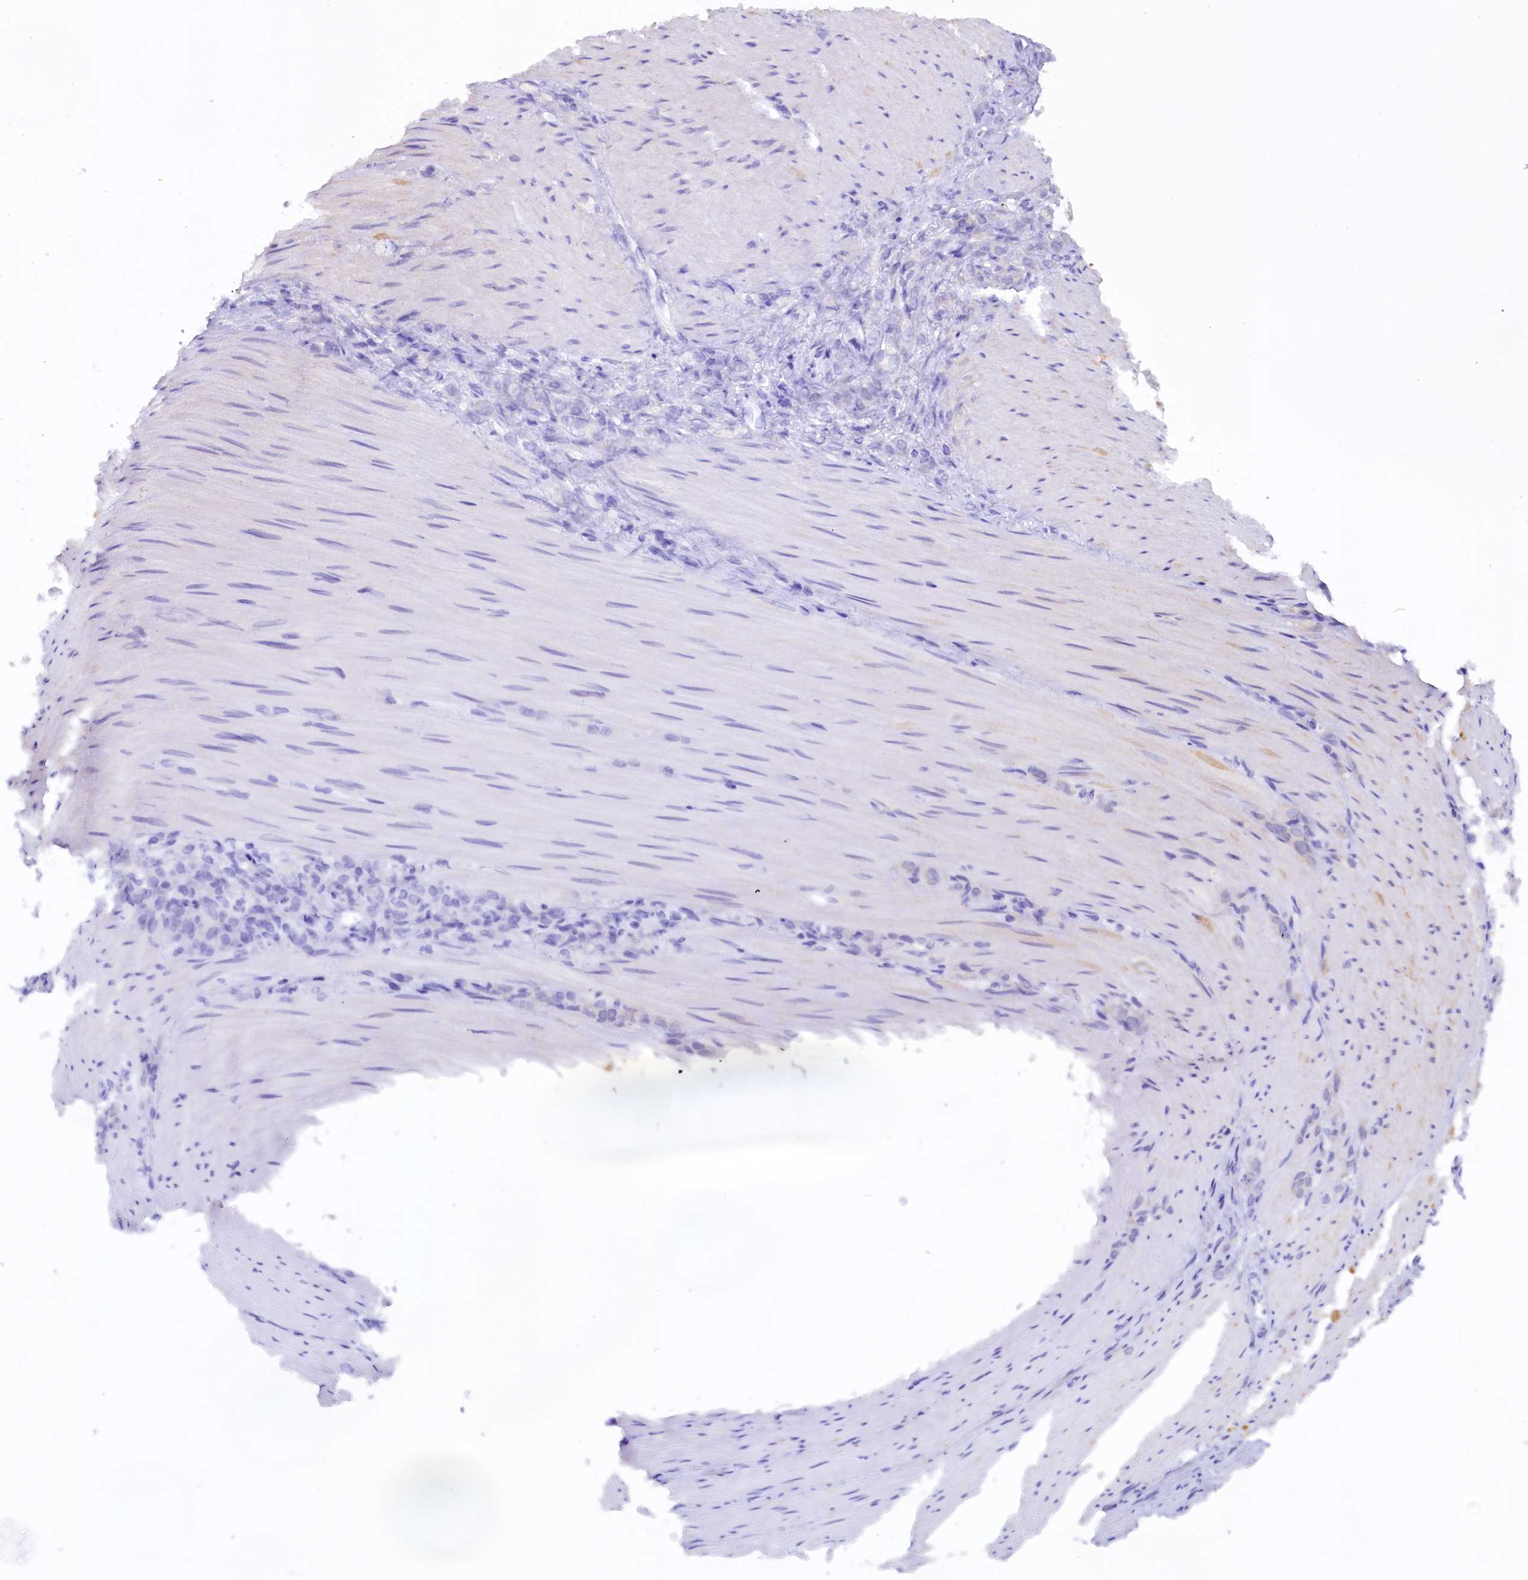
{"staining": {"intensity": "weak", "quantity": "<25%", "location": "cytoplasmic/membranous"}, "tissue": "stomach cancer", "cell_type": "Tumor cells", "image_type": "cancer", "snomed": [{"axis": "morphology", "description": "Normal tissue, NOS"}, {"axis": "morphology", "description": "Adenocarcinoma, NOS"}, {"axis": "topography", "description": "Stomach"}], "caption": "Stomach cancer was stained to show a protein in brown. There is no significant staining in tumor cells. (DAB (3,3'-diaminobenzidine) IHC with hematoxylin counter stain).", "gene": "SSC5D", "patient": {"sex": "male", "age": 82}}